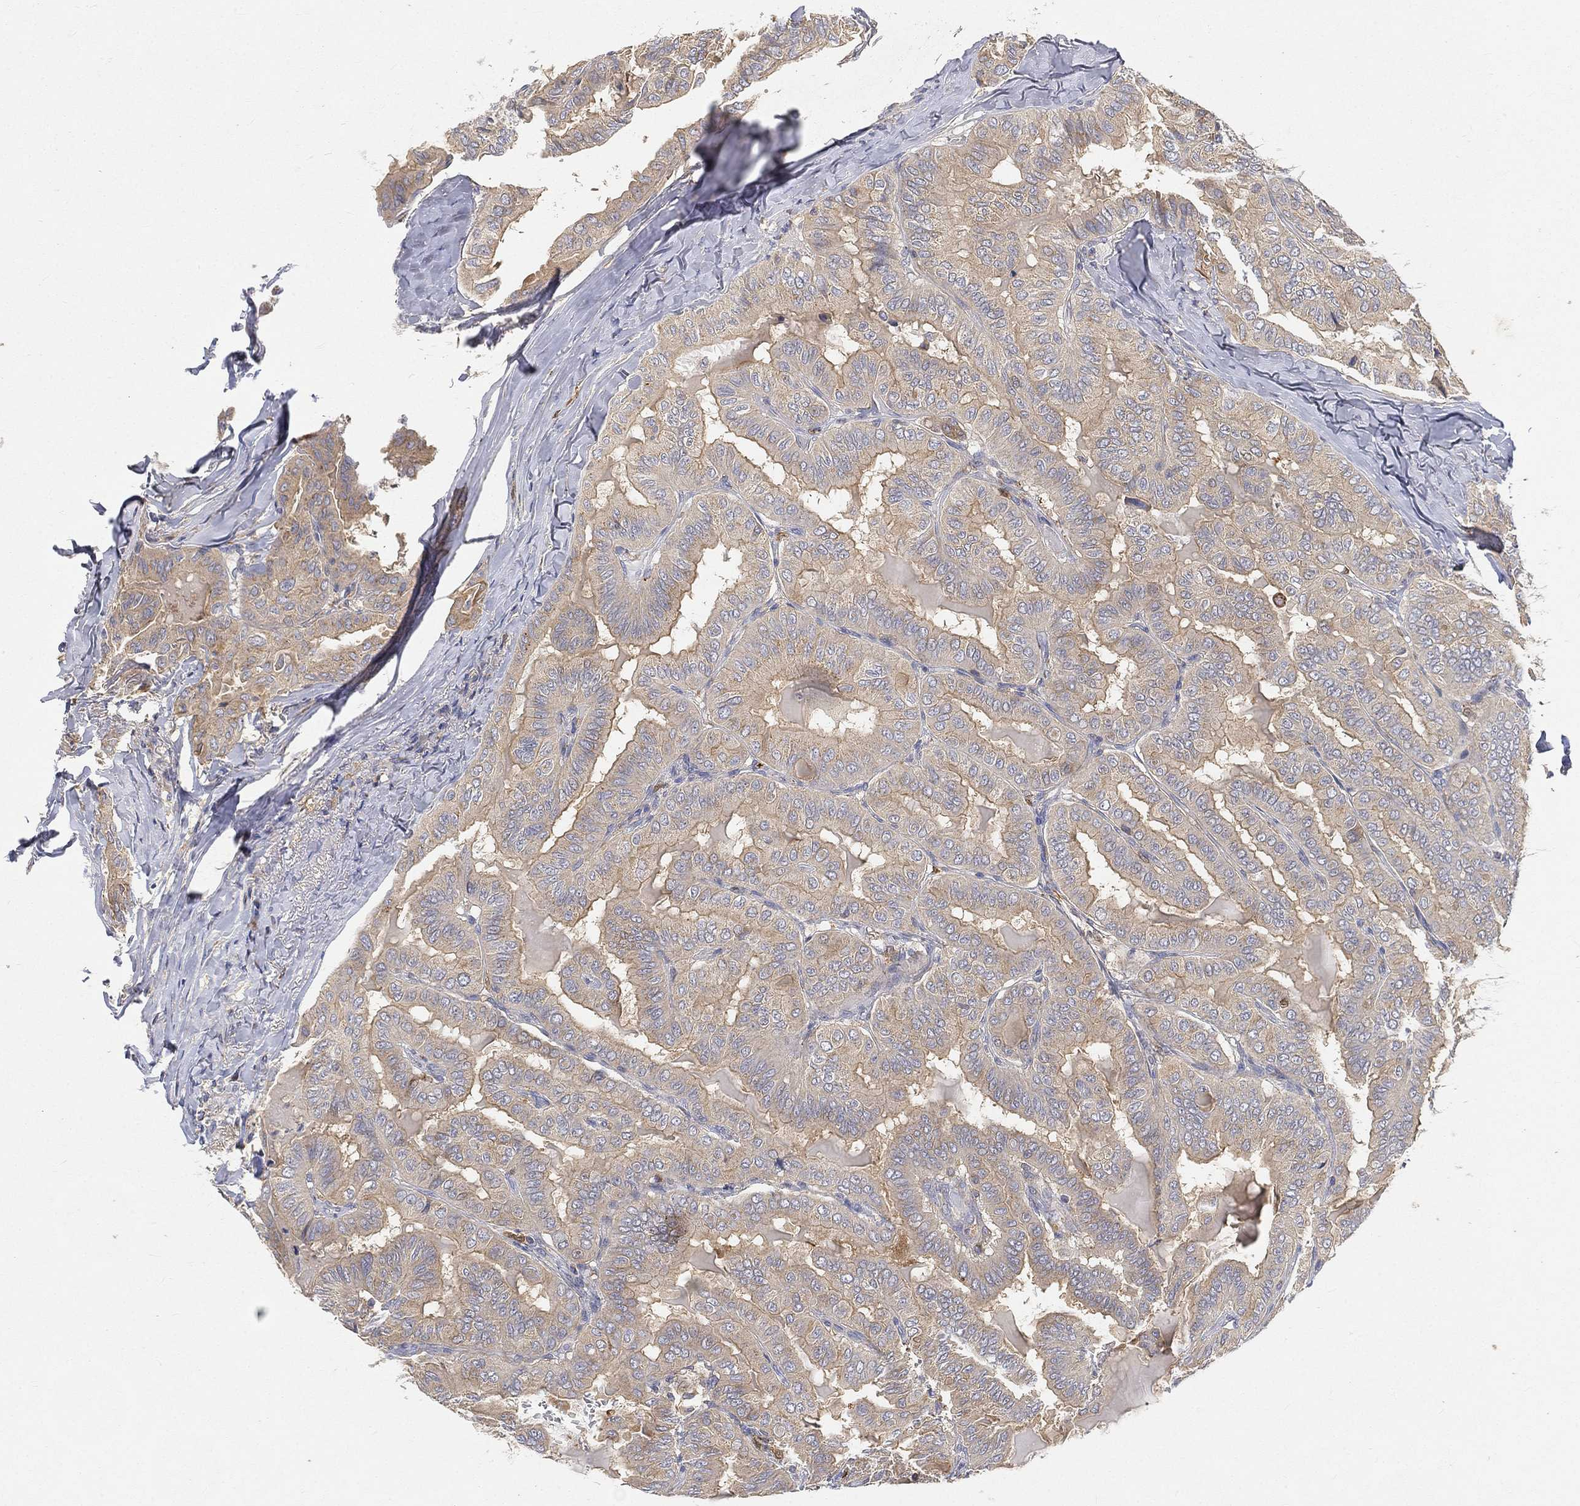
{"staining": {"intensity": "weak", "quantity": ">75%", "location": "cytoplasmic/membranous"}, "tissue": "thyroid cancer", "cell_type": "Tumor cells", "image_type": "cancer", "snomed": [{"axis": "morphology", "description": "Papillary adenocarcinoma, NOS"}, {"axis": "topography", "description": "Thyroid gland"}], "caption": "Thyroid papillary adenocarcinoma stained for a protein exhibits weak cytoplasmic/membranous positivity in tumor cells.", "gene": "CTSL", "patient": {"sex": "female", "age": 68}}